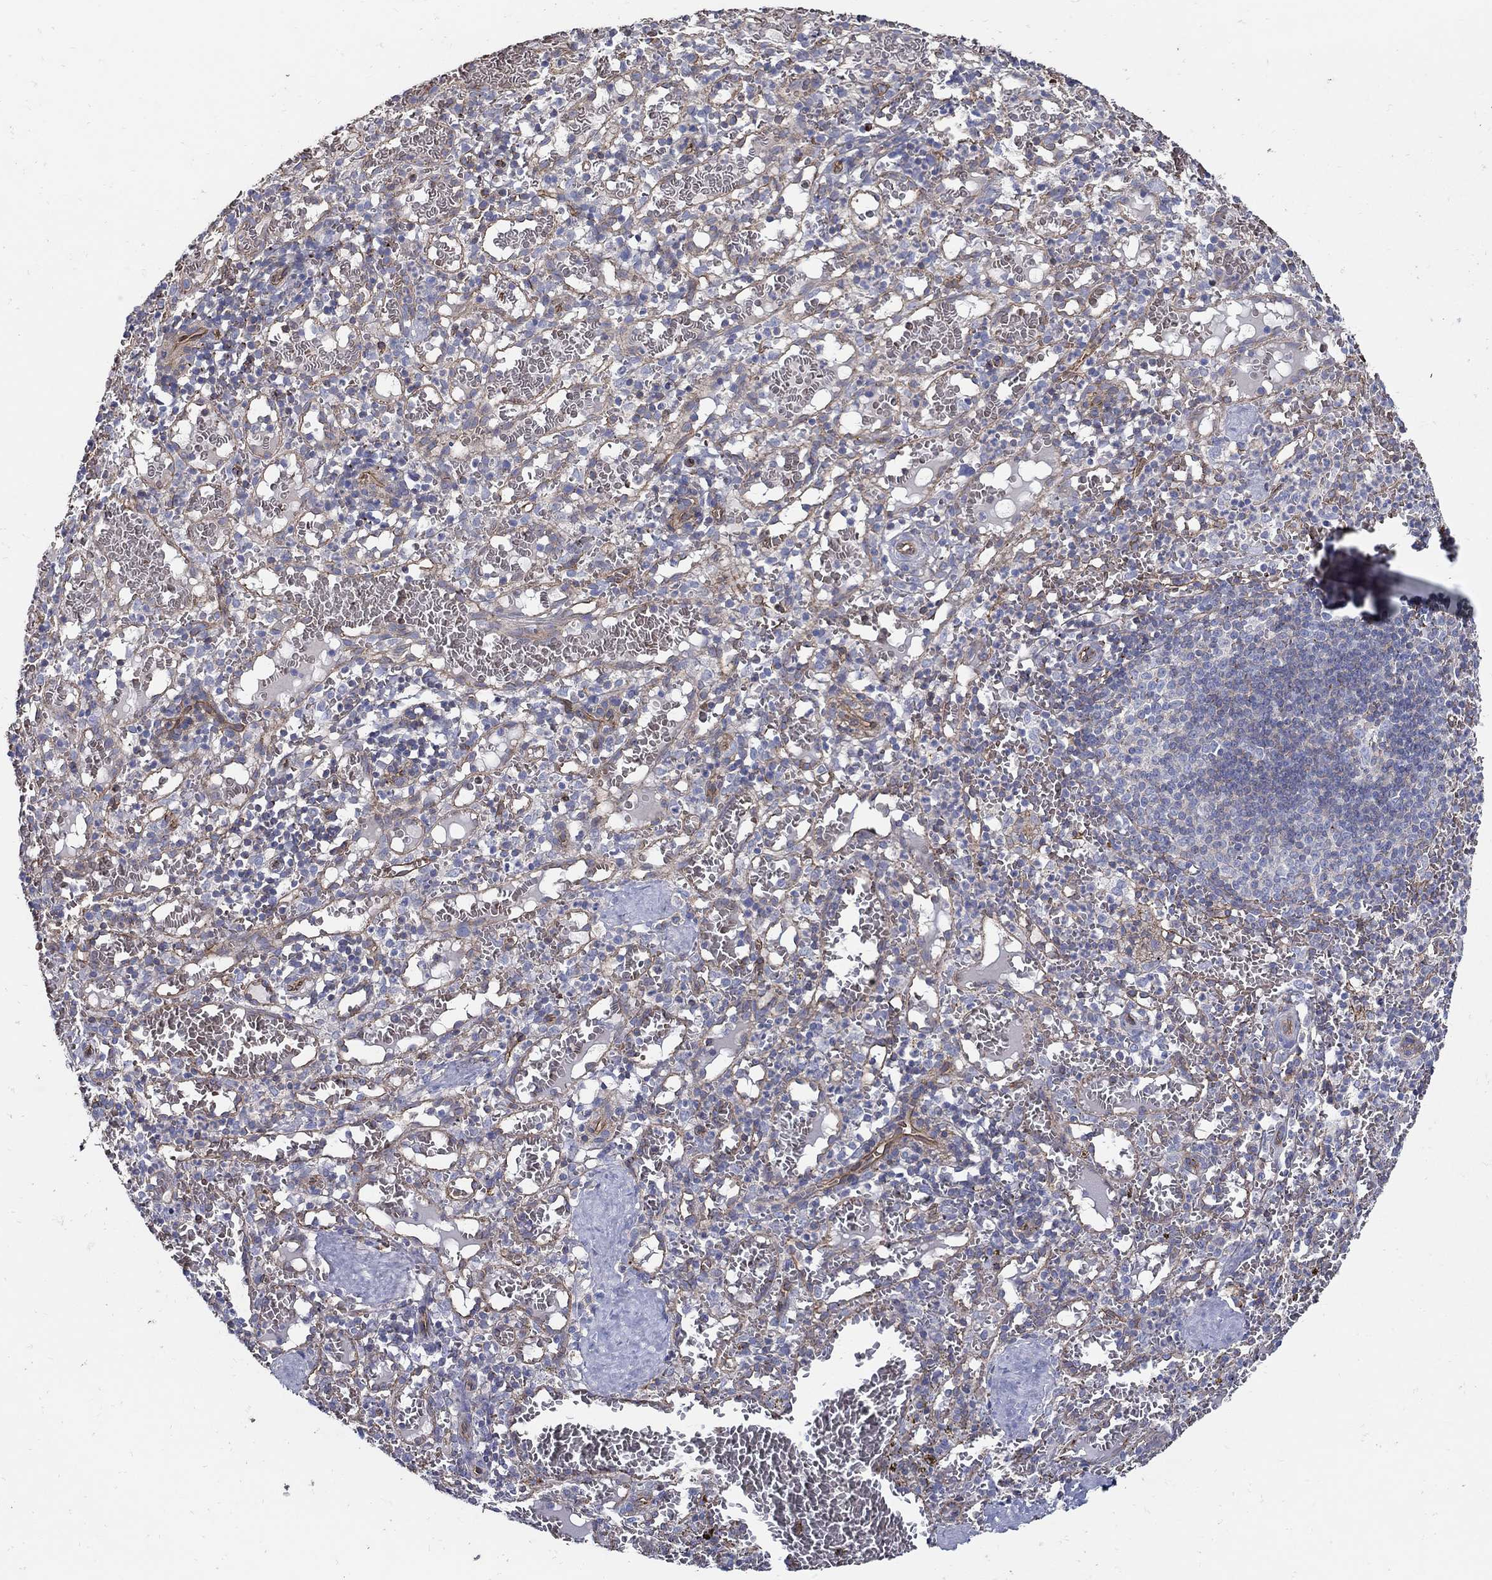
{"staining": {"intensity": "strong", "quantity": "<25%", "location": "cytoplasmic/membranous"}, "tissue": "spleen", "cell_type": "Cells in red pulp", "image_type": "normal", "snomed": [{"axis": "morphology", "description": "Normal tissue, NOS"}, {"axis": "topography", "description": "Spleen"}], "caption": "Spleen stained with a brown dye exhibits strong cytoplasmic/membranous positive positivity in approximately <25% of cells in red pulp.", "gene": "APBB3", "patient": {"sex": "male", "age": 11}}